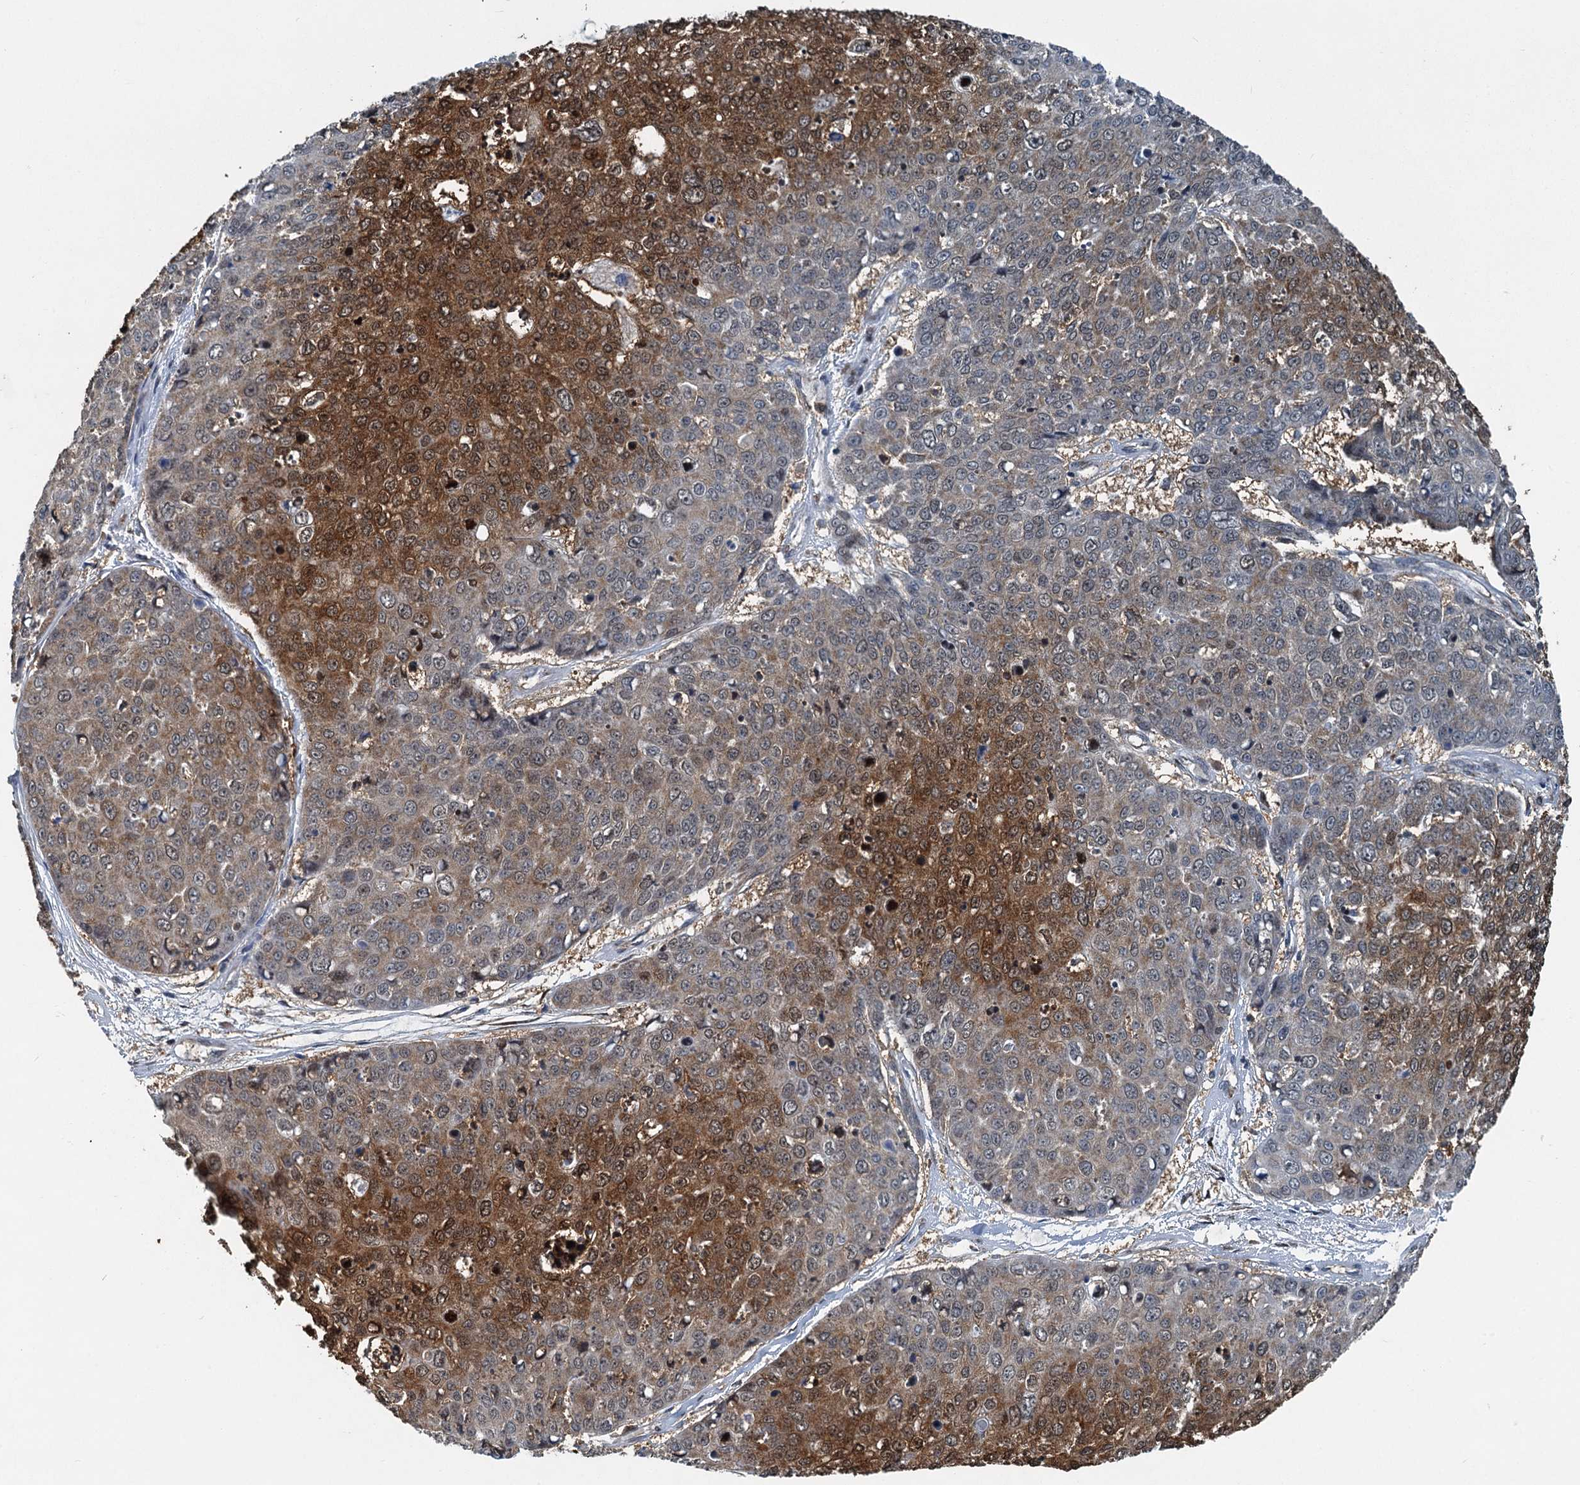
{"staining": {"intensity": "moderate", "quantity": "25%-75%", "location": "cytoplasmic/membranous,nuclear"}, "tissue": "skin cancer", "cell_type": "Tumor cells", "image_type": "cancer", "snomed": [{"axis": "morphology", "description": "Squamous cell carcinoma, NOS"}, {"axis": "topography", "description": "Skin"}], "caption": "Skin cancer tissue demonstrates moderate cytoplasmic/membranous and nuclear positivity in approximately 25%-75% of tumor cells, visualized by immunohistochemistry.", "gene": "GPI", "patient": {"sex": "female", "age": 44}}